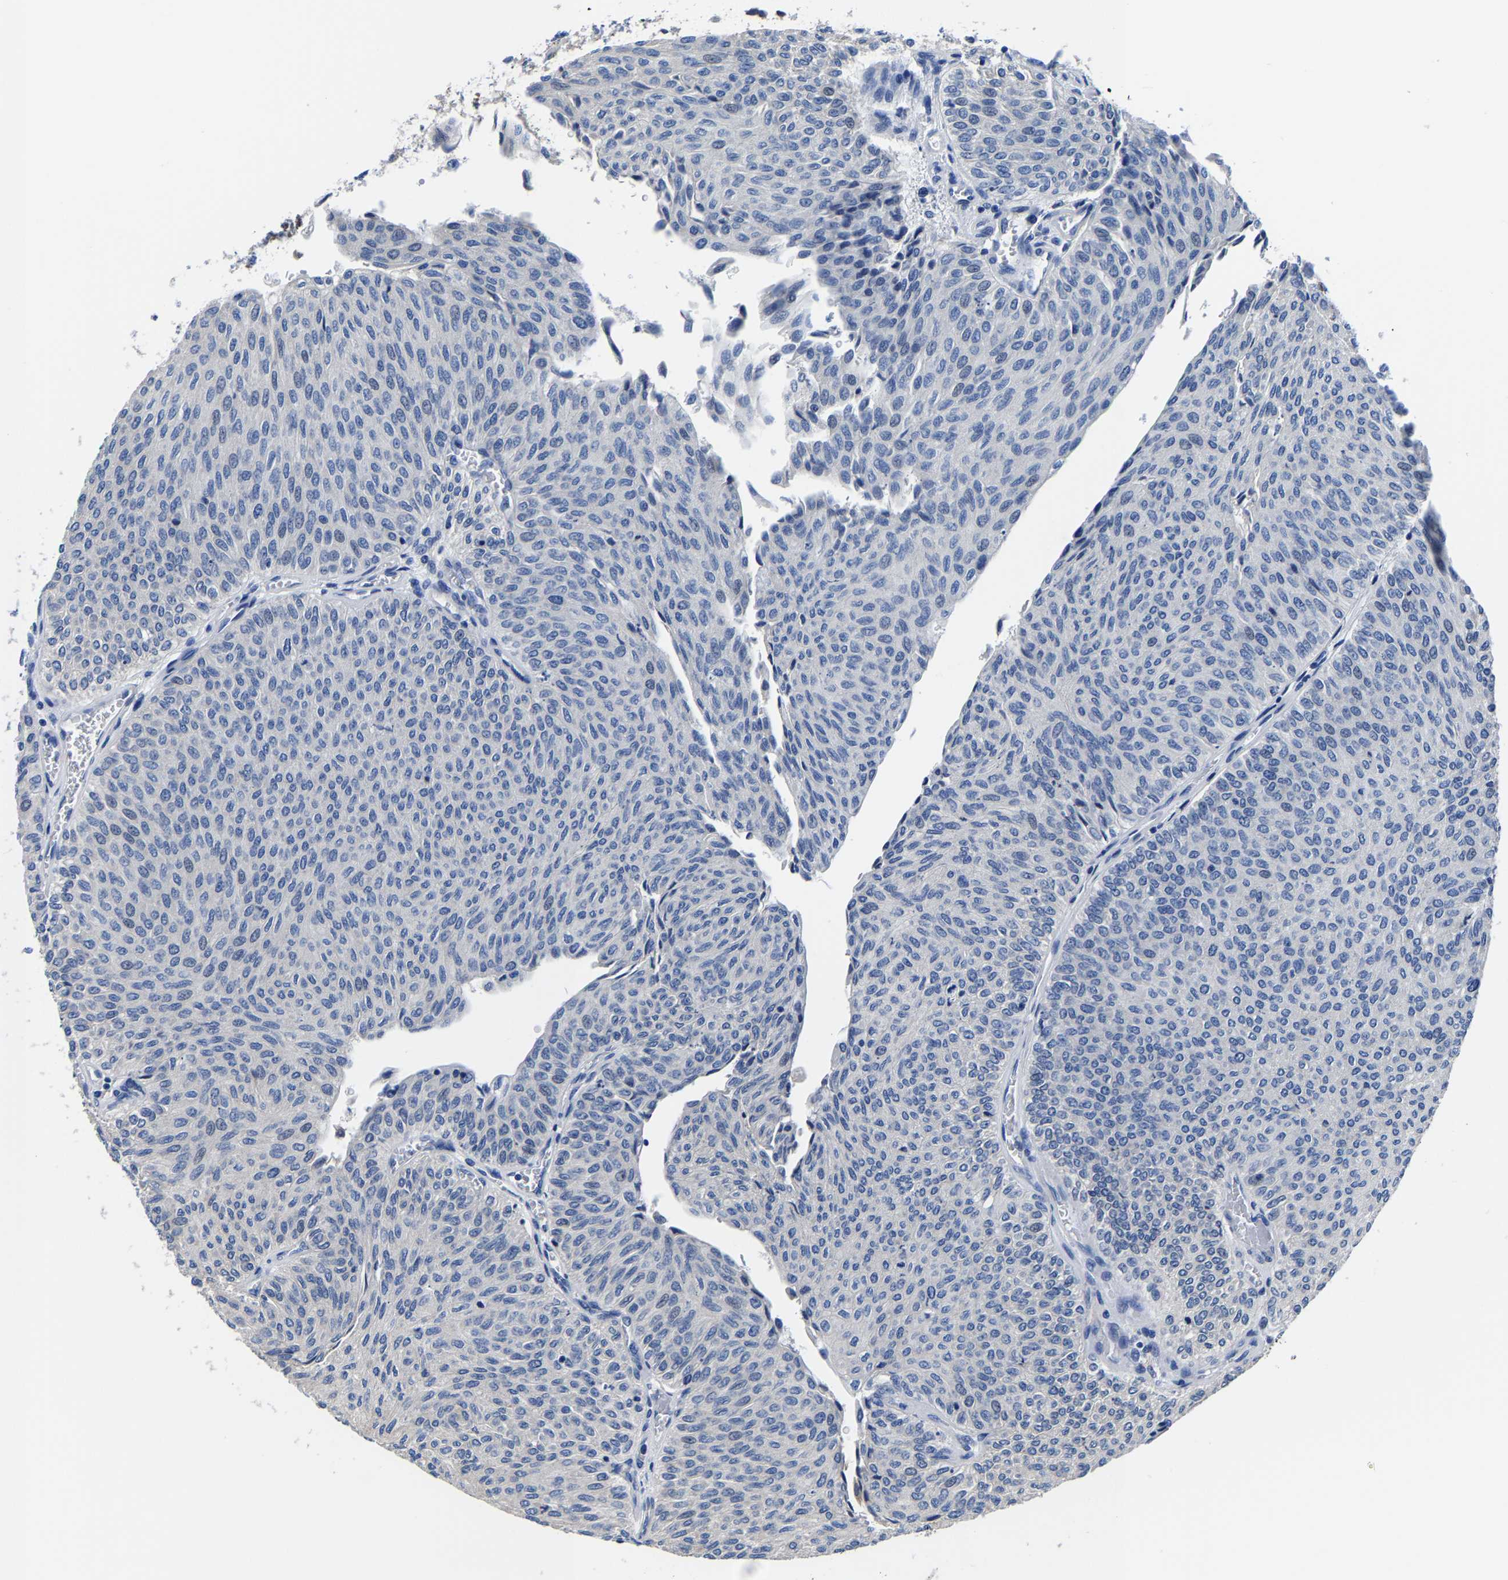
{"staining": {"intensity": "negative", "quantity": "none", "location": "none"}, "tissue": "urothelial cancer", "cell_type": "Tumor cells", "image_type": "cancer", "snomed": [{"axis": "morphology", "description": "Urothelial carcinoma, Low grade"}, {"axis": "topography", "description": "Urinary bladder"}], "caption": "A photomicrograph of human urothelial carcinoma (low-grade) is negative for staining in tumor cells.", "gene": "SRPK2", "patient": {"sex": "male", "age": 78}}